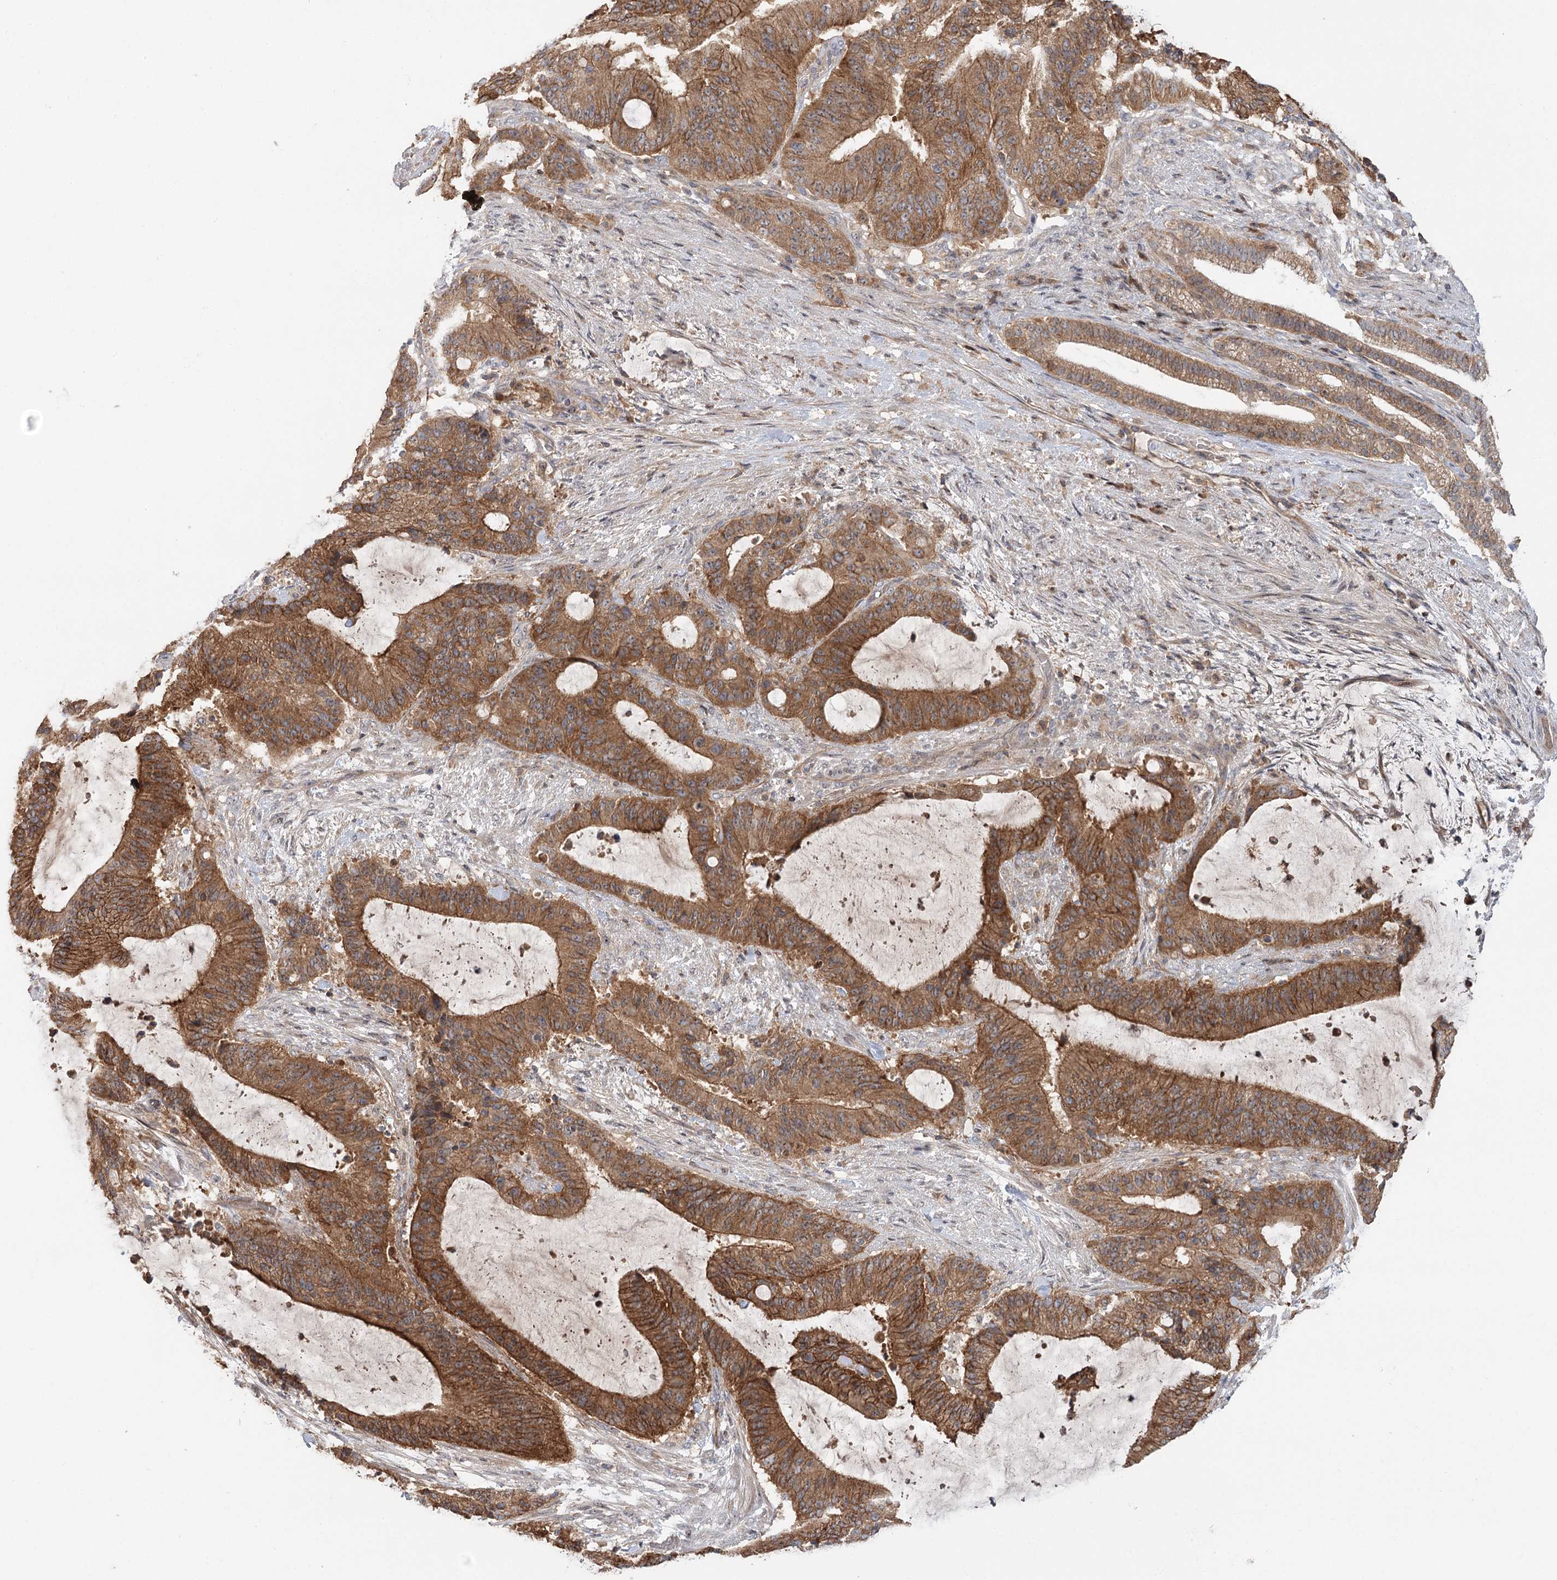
{"staining": {"intensity": "moderate", "quantity": ">75%", "location": "cytoplasmic/membranous,nuclear"}, "tissue": "liver cancer", "cell_type": "Tumor cells", "image_type": "cancer", "snomed": [{"axis": "morphology", "description": "Normal tissue, NOS"}, {"axis": "morphology", "description": "Cholangiocarcinoma"}, {"axis": "topography", "description": "Liver"}, {"axis": "topography", "description": "Peripheral nerve tissue"}], "caption": "There is medium levels of moderate cytoplasmic/membranous and nuclear positivity in tumor cells of cholangiocarcinoma (liver), as demonstrated by immunohistochemical staining (brown color).", "gene": "RAPGEF6", "patient": {"sex": "female", "age": 73}}